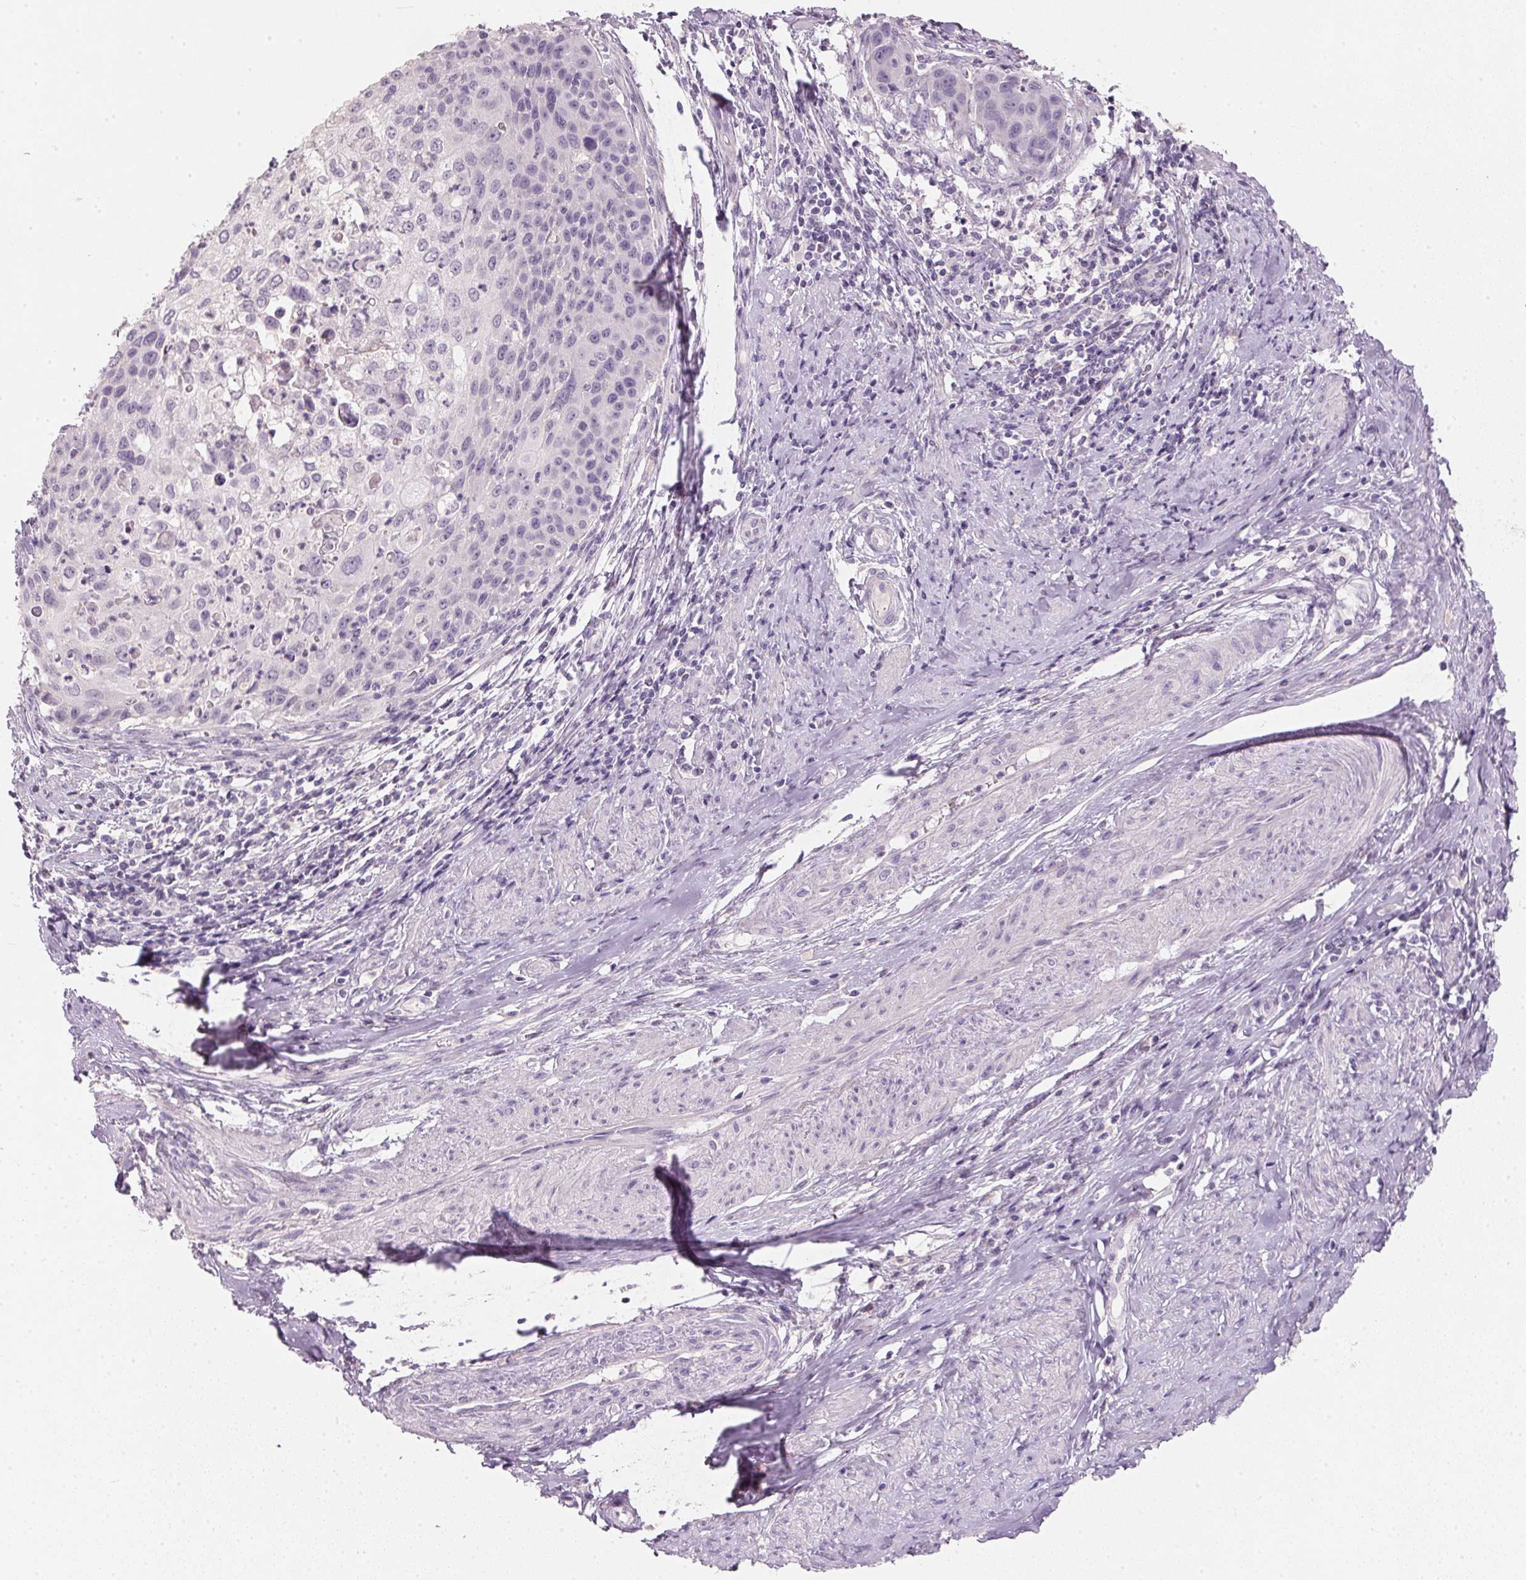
{"staining": {"intensity": "negative", "quantity": "none", "location": "none"}, "tissue": "cervical cancer", "cell_type": "Tumor cells", "image_type": "cancer", "snomed": [{"axis": "morphology", "description": "Squamous cell carcinoma, NOS"}, {"axis": "topography", "description": "Cervix"}], "caption": "The immunohistochemistry (IHC) image has no significant staining in tumor cells of cervical squamous cell carcinoma tissue. (Brightfield microscopy of DAB (3,3'-diaminobenzidine) IHC at high magnification).", "gene": "HSD17B1", "patient": {"sex": "female", "age": 65}}